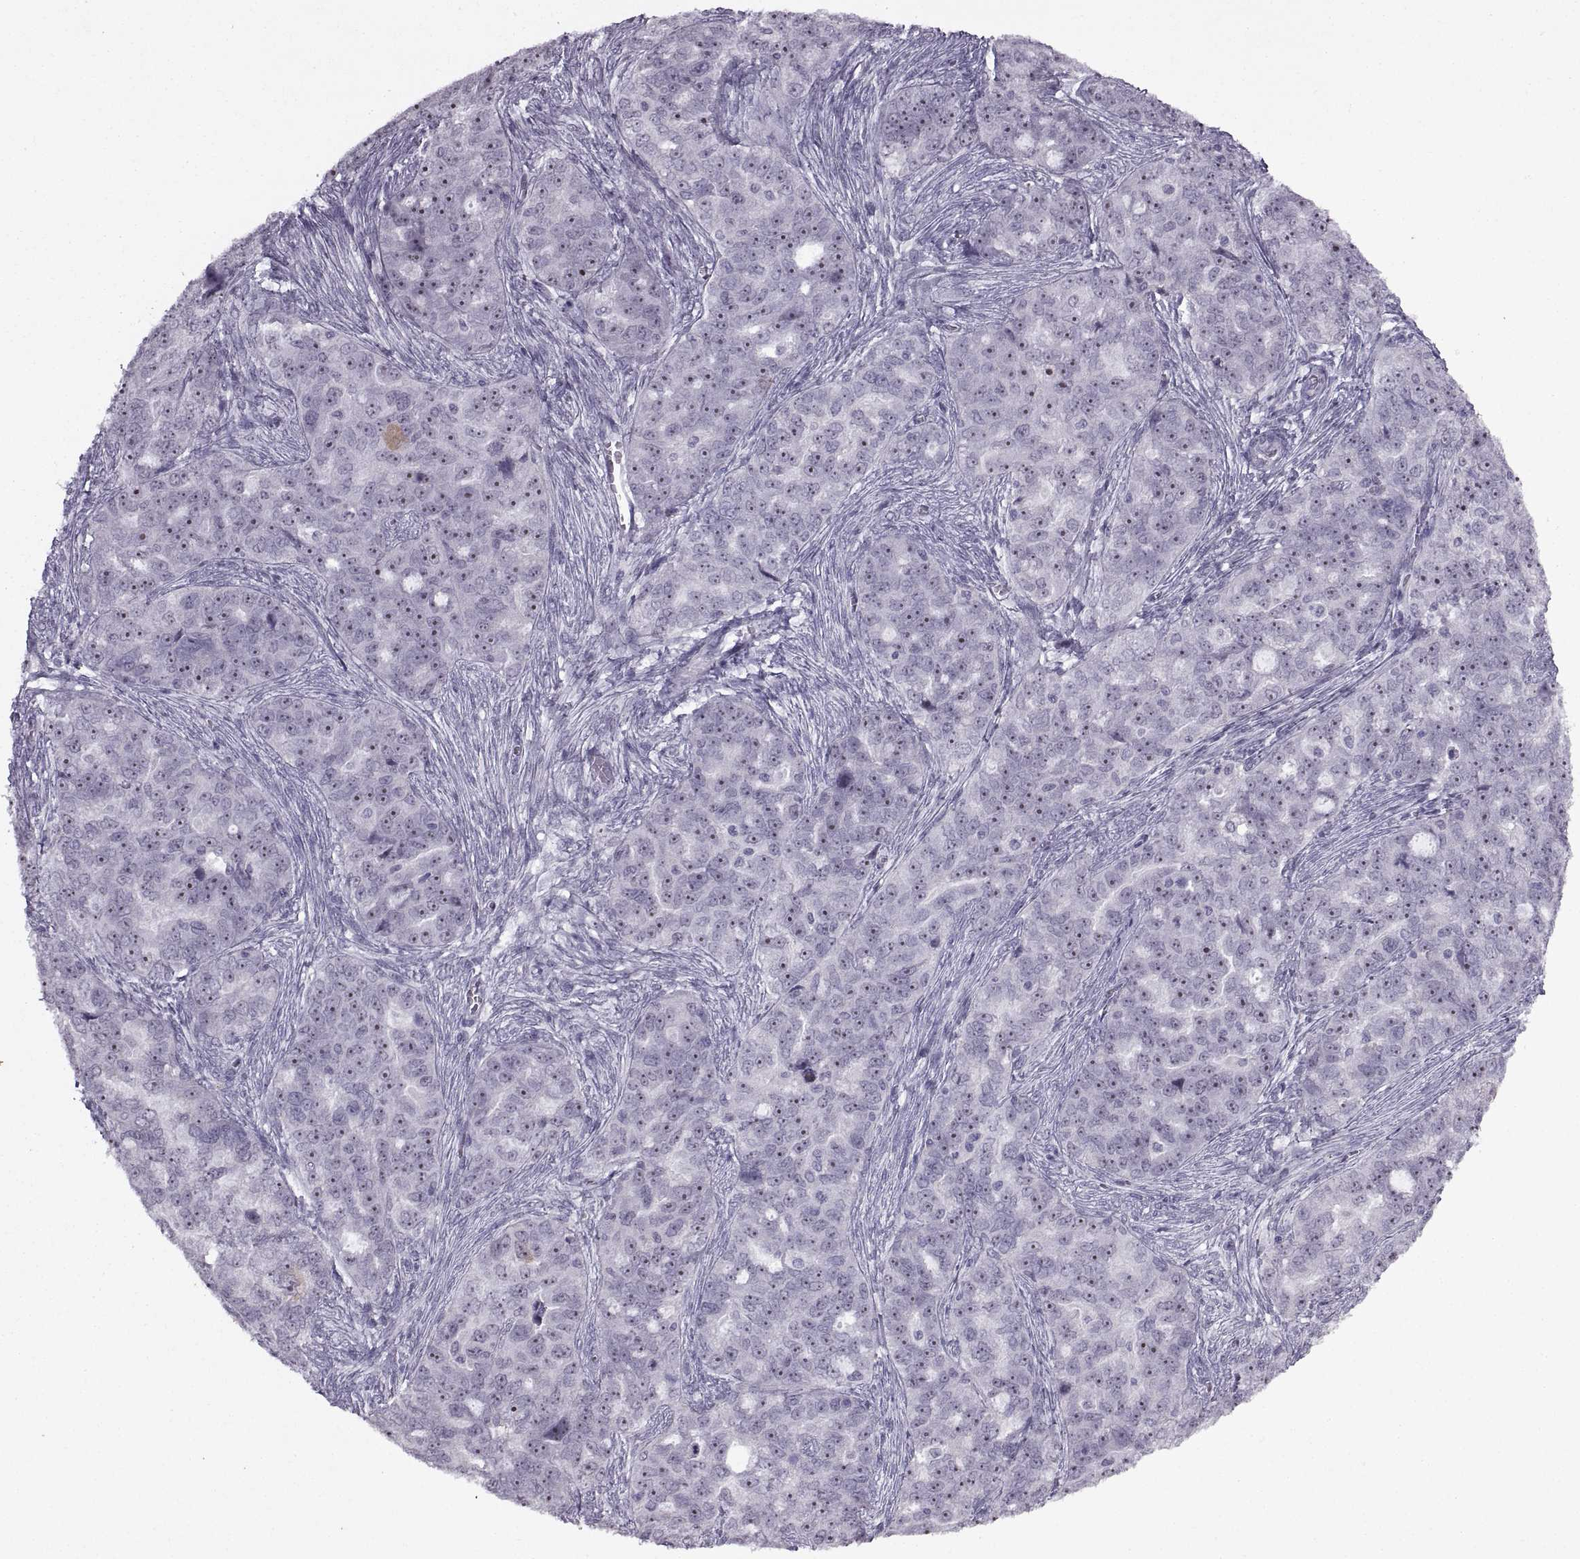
{"staining": {"intensity": "strong", "quantity": "25%-75%", "location": "nuclear"}, "tissue": "ovarian cancer", "cell_type": "Tumor cells", "image_type": "cancer", "snomed": [{"axis": "morphology", "description": "Cystadenocarcinoma, serous, NOS"}, {"axis": "topography", "description": "Ovary"}], "caption": "High-magnification brightfield microscopy of serous cystadenocarcinoma (ovarian) stained with DAB (3,3'-diaminobenzidine) (brown) and counterstained with hematoxylin (blue). tumor cells exhibit strong nuclear positivity is seen in approximately25%-75% of cells. (DAB = brown stain, brightfield microscopy at high magnification).", "gene": "SINHCAF", "patient": {"sex": "female", "age": 51}}